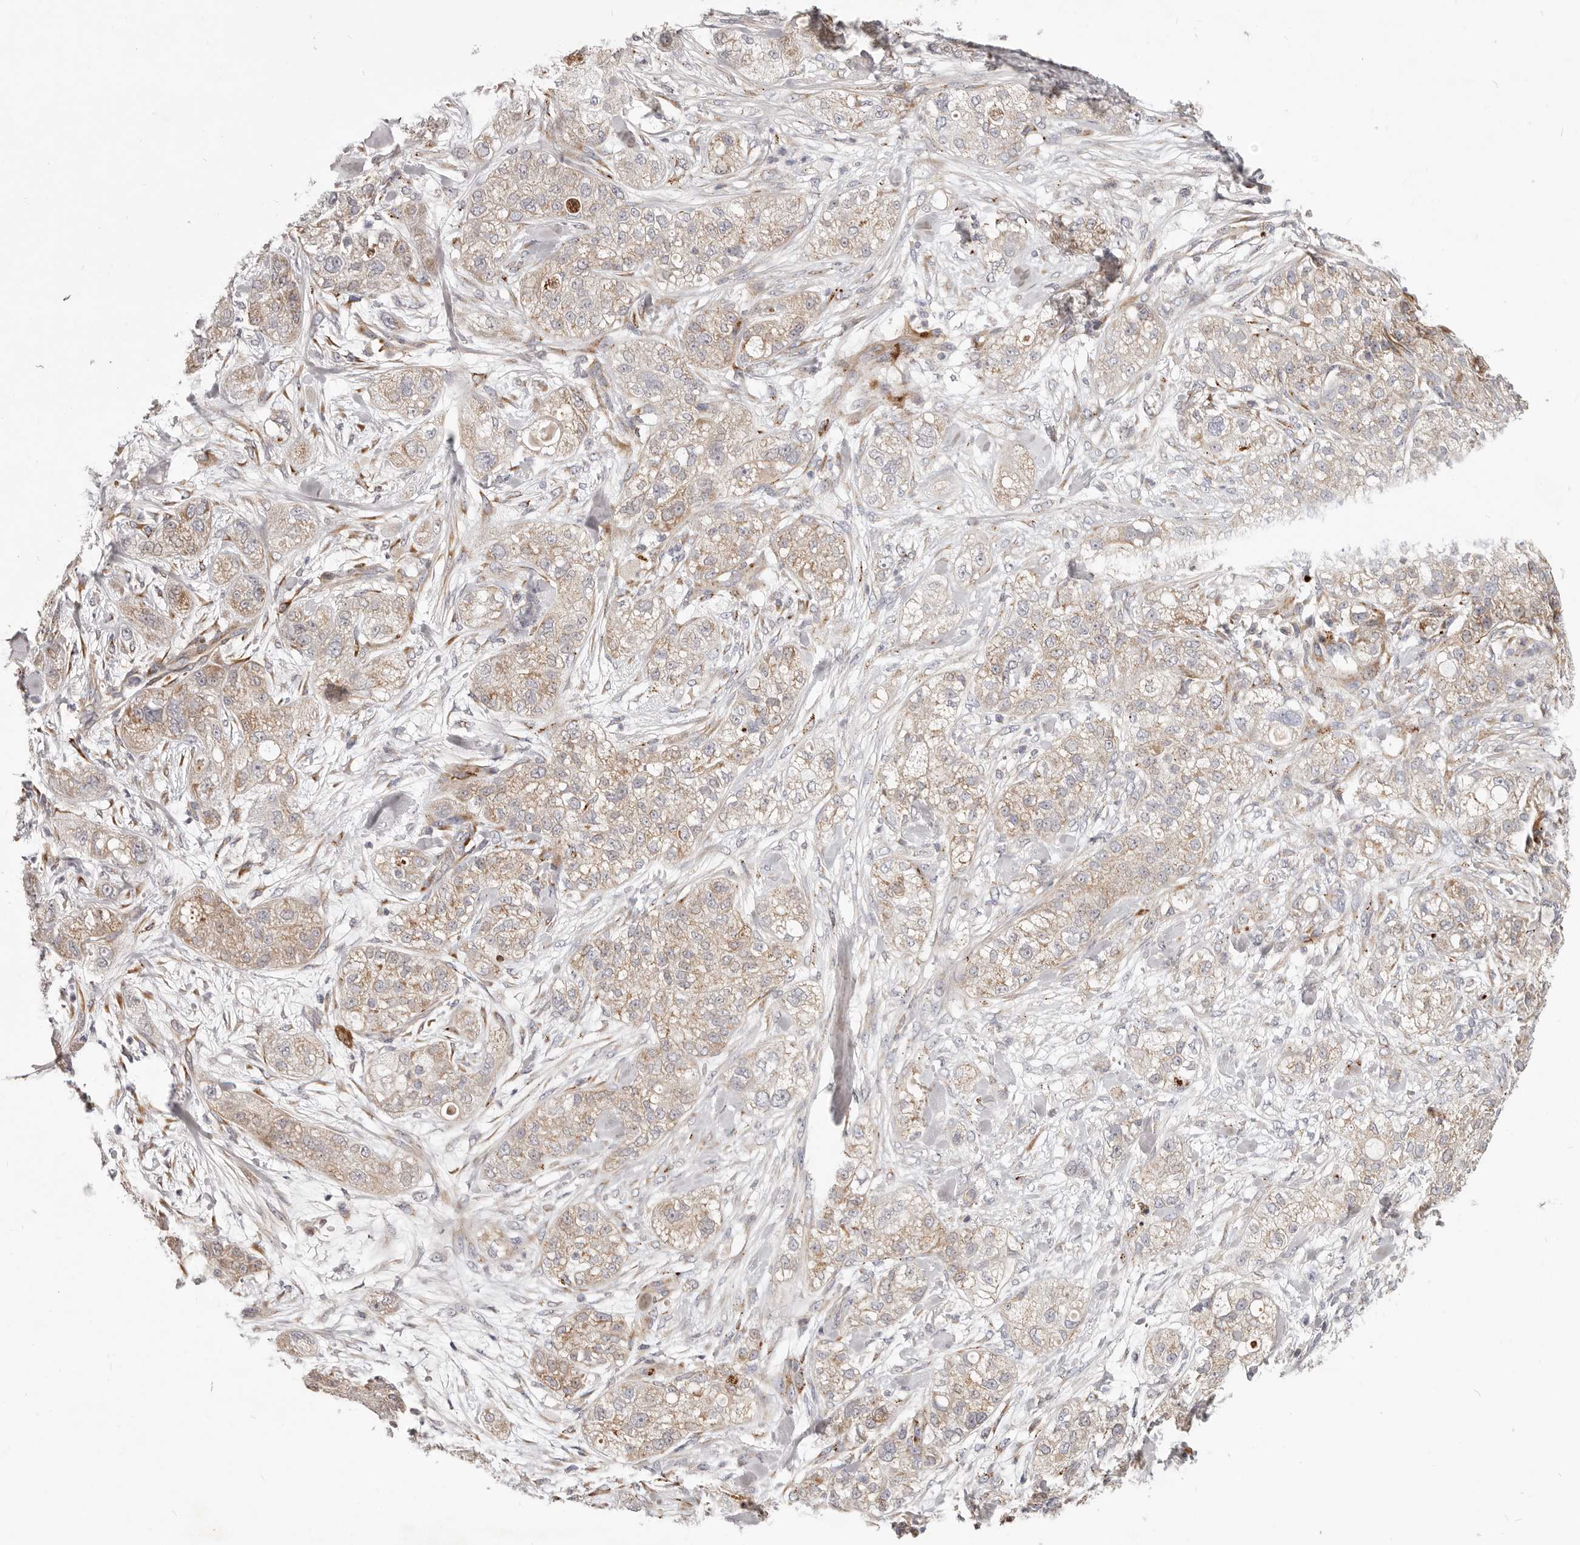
{"staining": {"intensity": "weak", "quantity": ">75%", "location": "cytoplasmic/membranous"}, "tissue": "pancreatic cancer", "cell_type": "Tumor cells", "image_type": "cancer", "snomed": [{"axis": "morphology", "description": "Adenocarcinoma, NOS"}, {"axis": "topography", "description": "Pancreas"}], "caption": "Immunohistochemistry (IHC) (DAB) staining of pancreatic adenocarcinoma demonstrates weak cytoplasmic/membranous protein positivity in about >75% of tumor cells. (Stains: DAB (3,3'-diaminobenzidine) in brown, nuclei in blue, Microscopy: brightfield microscopy at high magnification).", "gene": "MRPS10", "patient": {"sex": "female", "age": 78}}